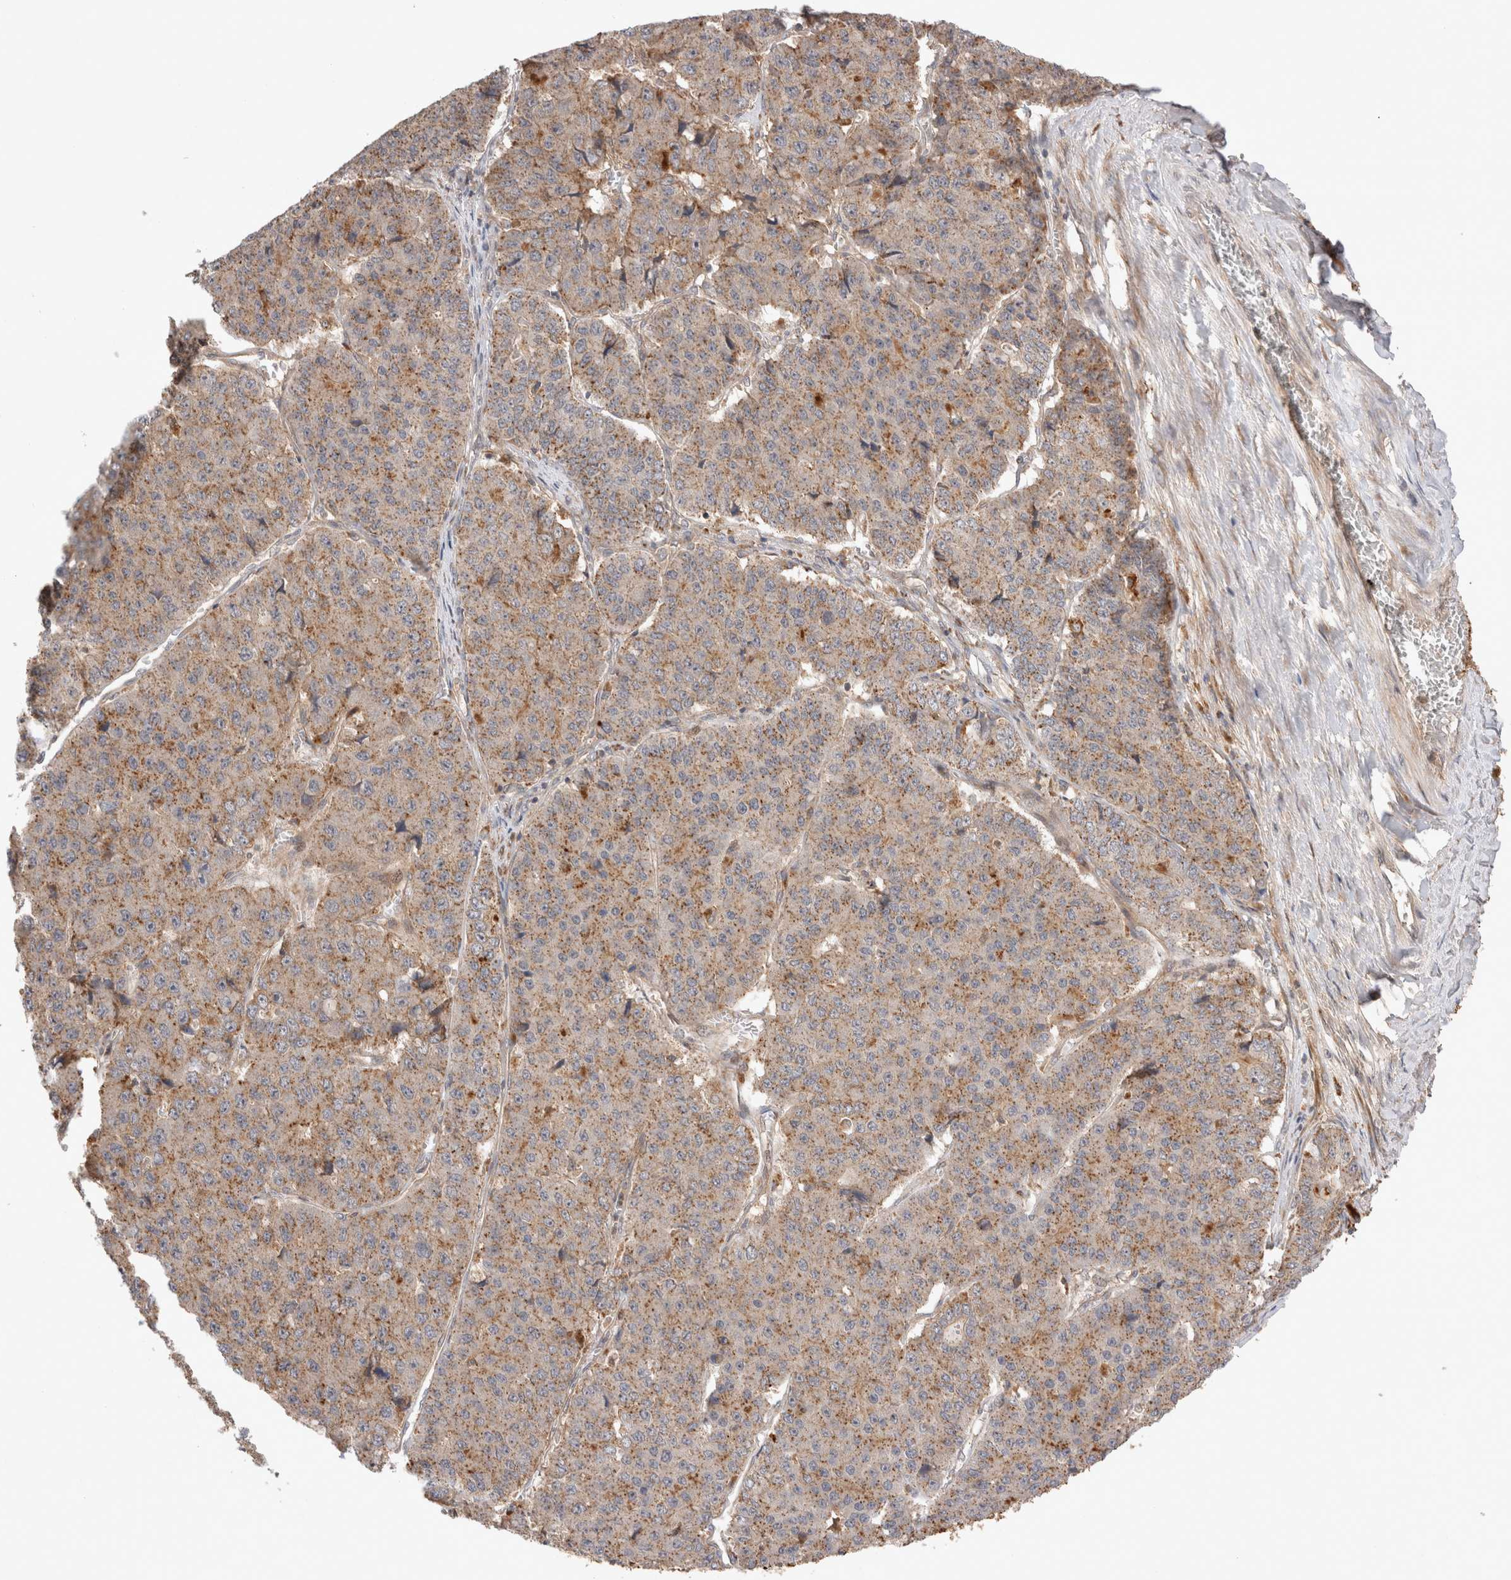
{"staining": {"intensity": "moderate", "quantity": ">75%", "location": "cytoplasmic/membranous"}, "tissue": "pancreatic cancer", "cell_type": "Tumor cells", "image_type": "cancer", "snomed": [{"axis": "morphology", "description": "Adenocarcinoma, NOS"}, {"axis": "topography", "description": "Pancreas"}], "caption": "A micrograph of pancreatic cancer (adenocarcinoma) stained for a protein demonstrates moderate cytoplasmic/membranous brown staining in tumor cells.", "gene": "VPS28", "patient": {"sex": "male", "age": 50}}